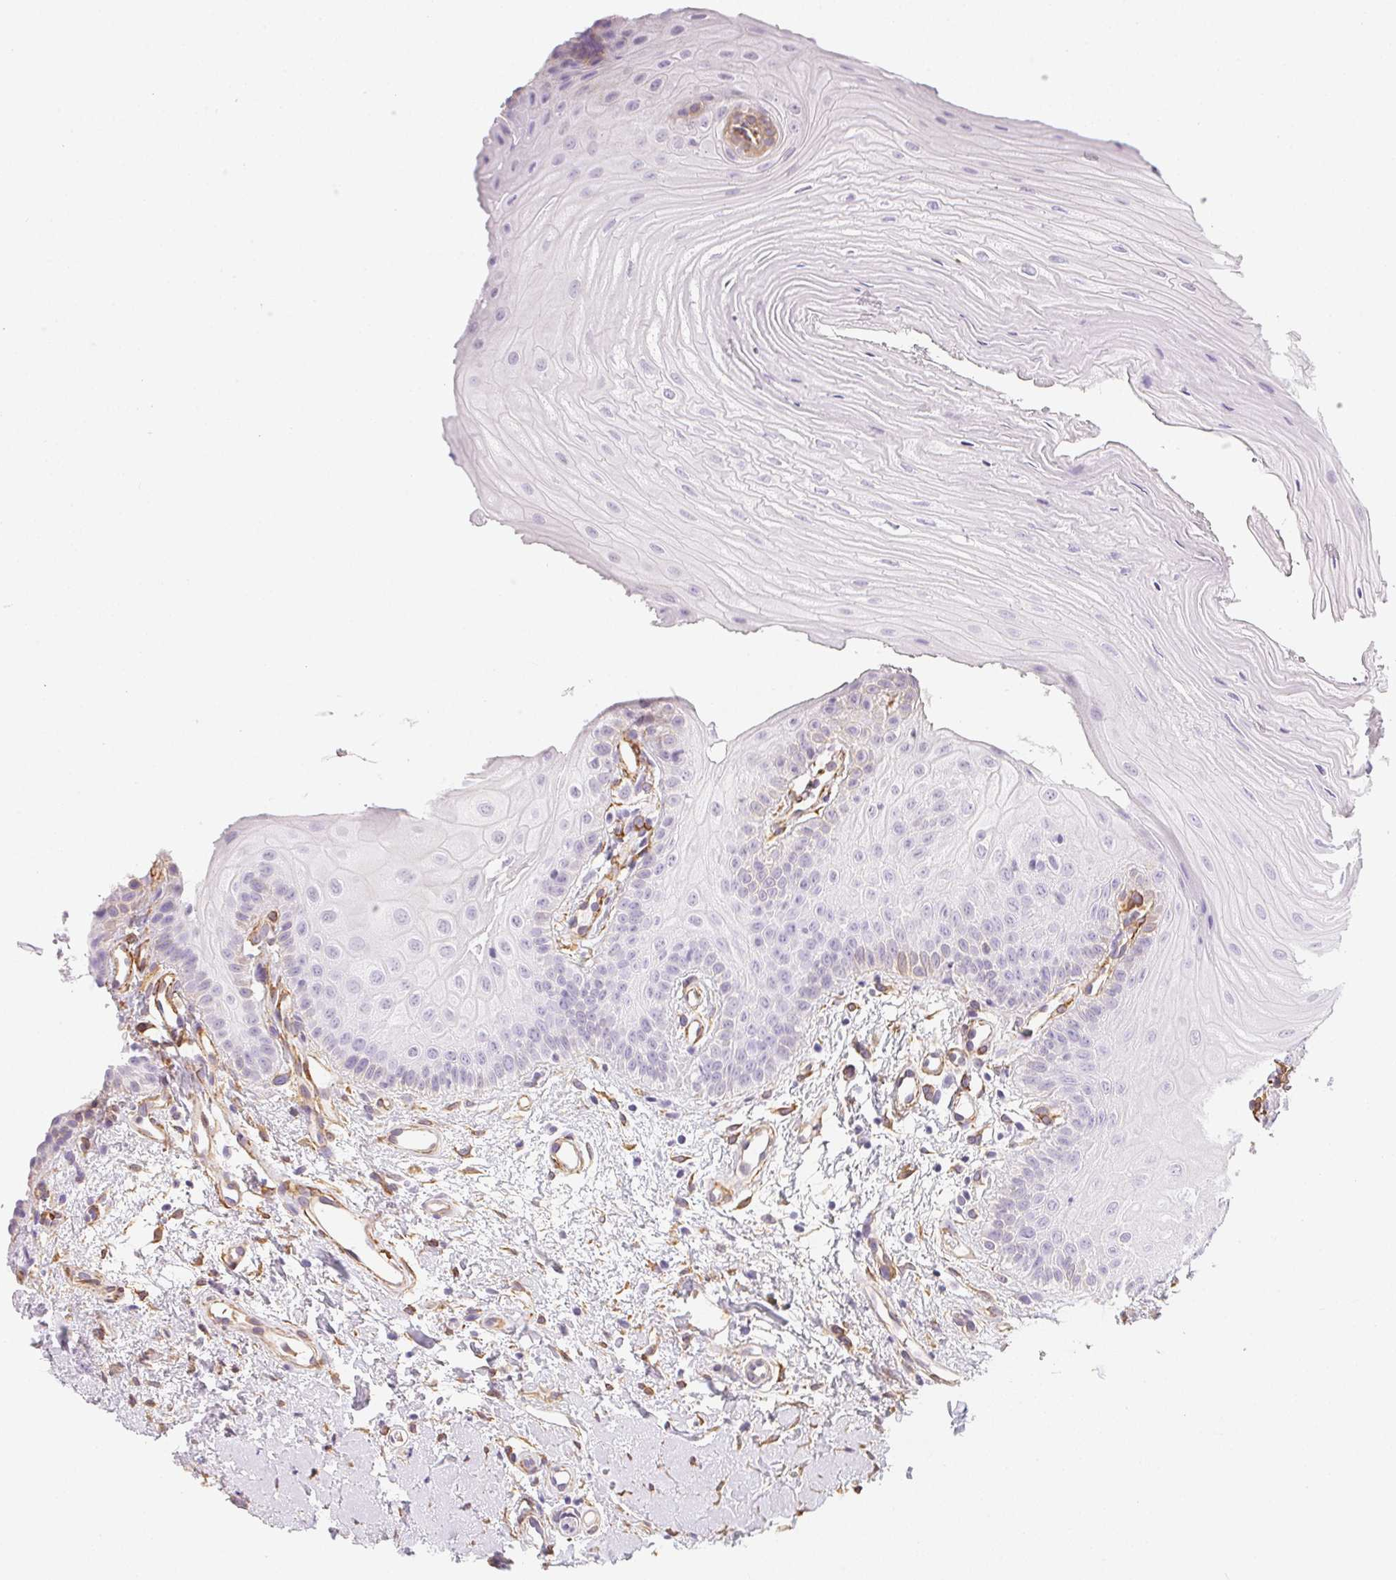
{"staining": {"intensity": "negative", "quantity": "none", "location": "none"}, "tissue": "oral mucosa", "cell_type": "Squamous epithelial cells", "image_type": "normal", "snomed": [{"axis": "morphology", "description": "Normal tissue, NOS"}, {"axis": "topography", "description": "Oral tissue"}], "caption": "DAB immunohistochemical staining of normal oral mucosa demonstrates no significant staining in squamous epithelial cells. (IHC, brightfield microscopy, high magnification).", "gene": "RSBN1", "patient": {"sex": "female", "age": 73}}